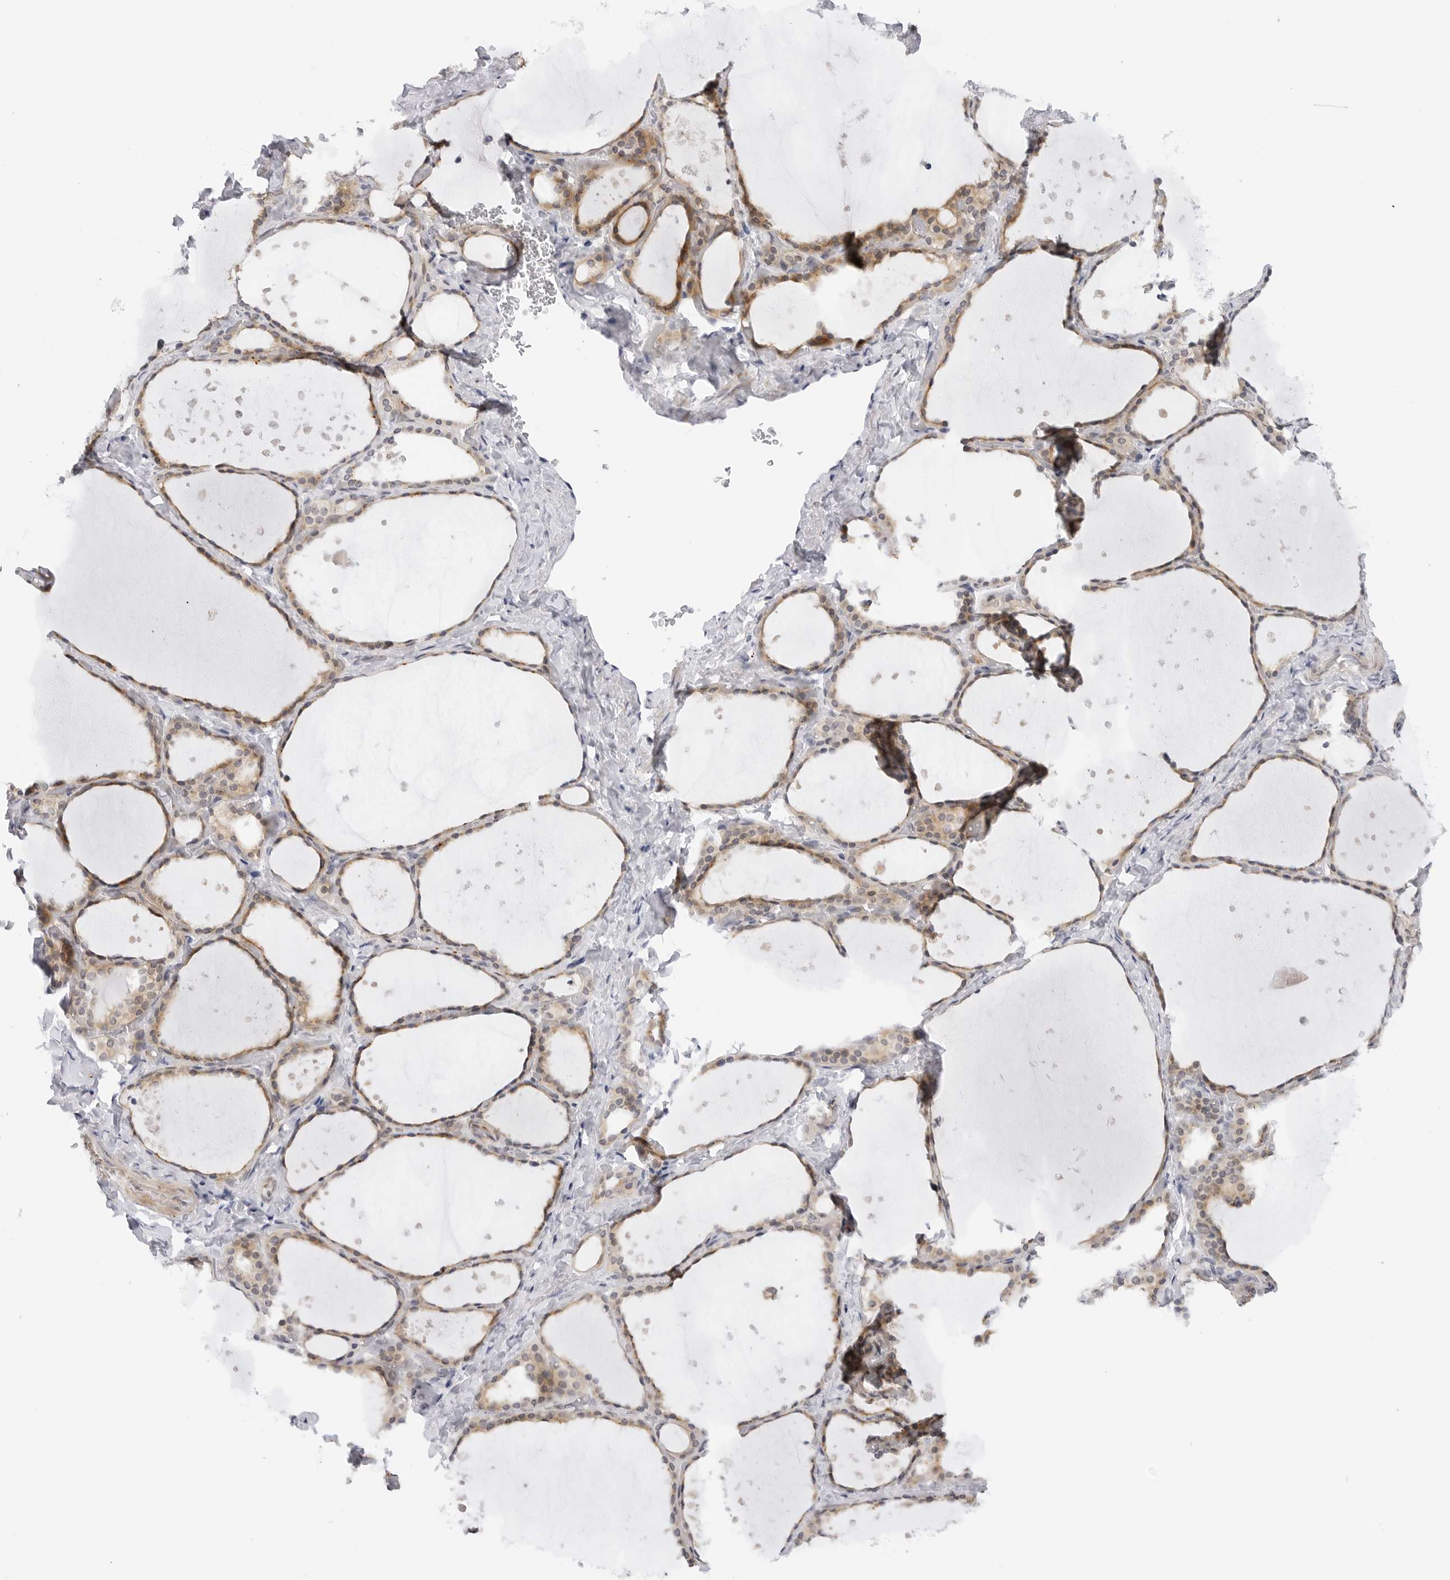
{"staining": {"intensity": "moderate", "quantity": ">75%", "location": "cytoplasmic/membranous"}, "tissue": "thyroid gland", "cell_type": "Glandular cells", "image_type": "normal", "snomed": [{"axis": "morphology", "description": "Normal tissue, NOS"}, {"axis": "topography", "description": "Thyroid gland"}], "caption": "Immunohistochemical staining of benign human thyroid gland demonstrates >75% levels of moderate cytoplasmic/membranous protein positivity in approximately >75% of glandular cells.", "gene": "MAP2K5", "patient": {"sex": "female", "age": 44}}